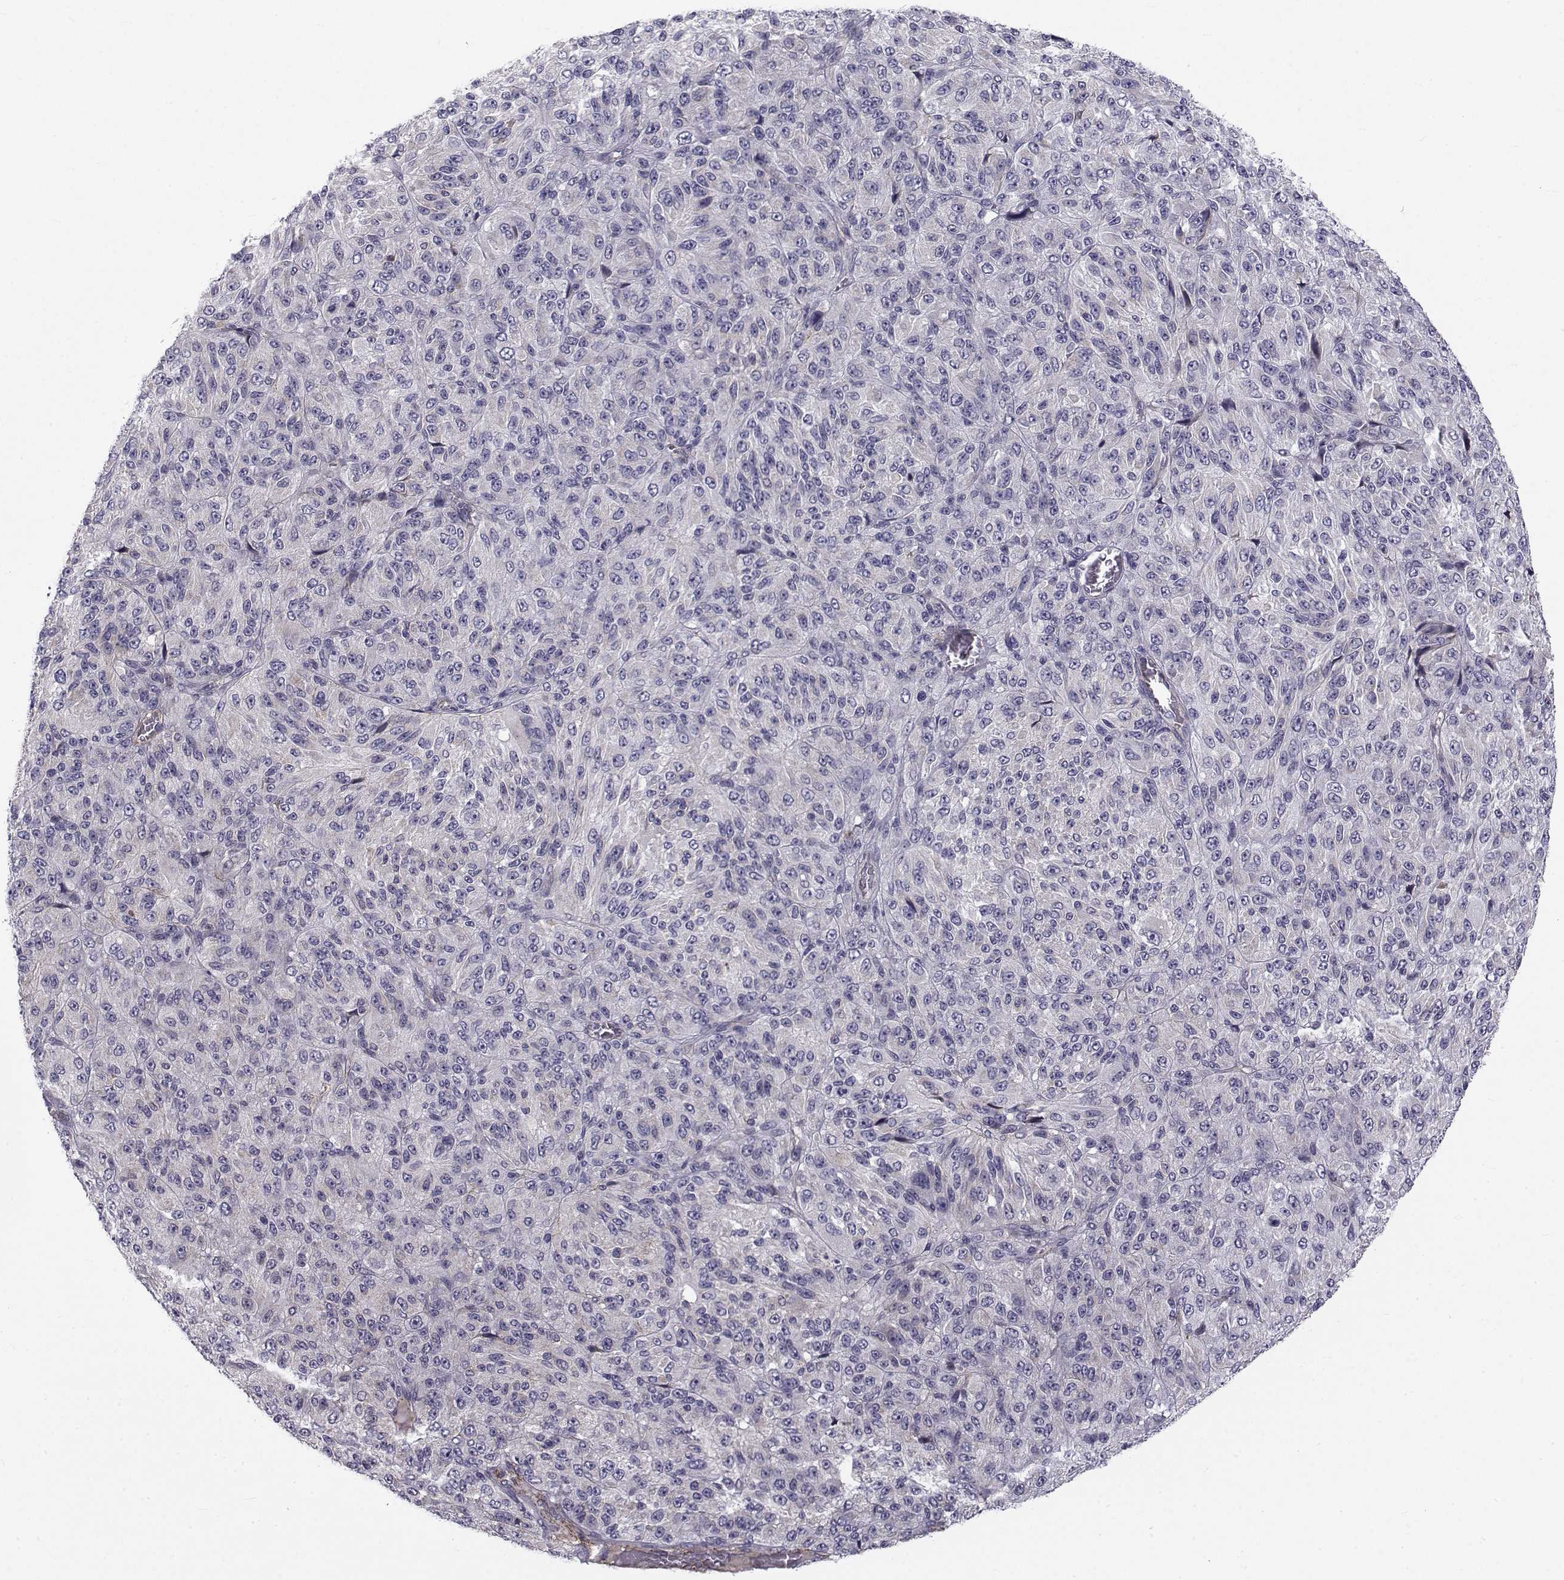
{"staining": {"intensity": "negative", "quantity": "none", "location": "none"}, "tissue": "melanoma", "cell_type": "Tumor cells", "image_type": "cancer", "snomed": [{"axis": "morphology", "description": "Malignant melanoma, Metastatic site"}, {"axis": "topography", "description": "Brain"}], "caption": "DAB (3,3'-diaminobenzidine) immunohistochemical staining of human melanoma exhibits no significant staining in tumor cells.", "gene": "LRRC27", "patient": {"sex": "female", "age": 56}}